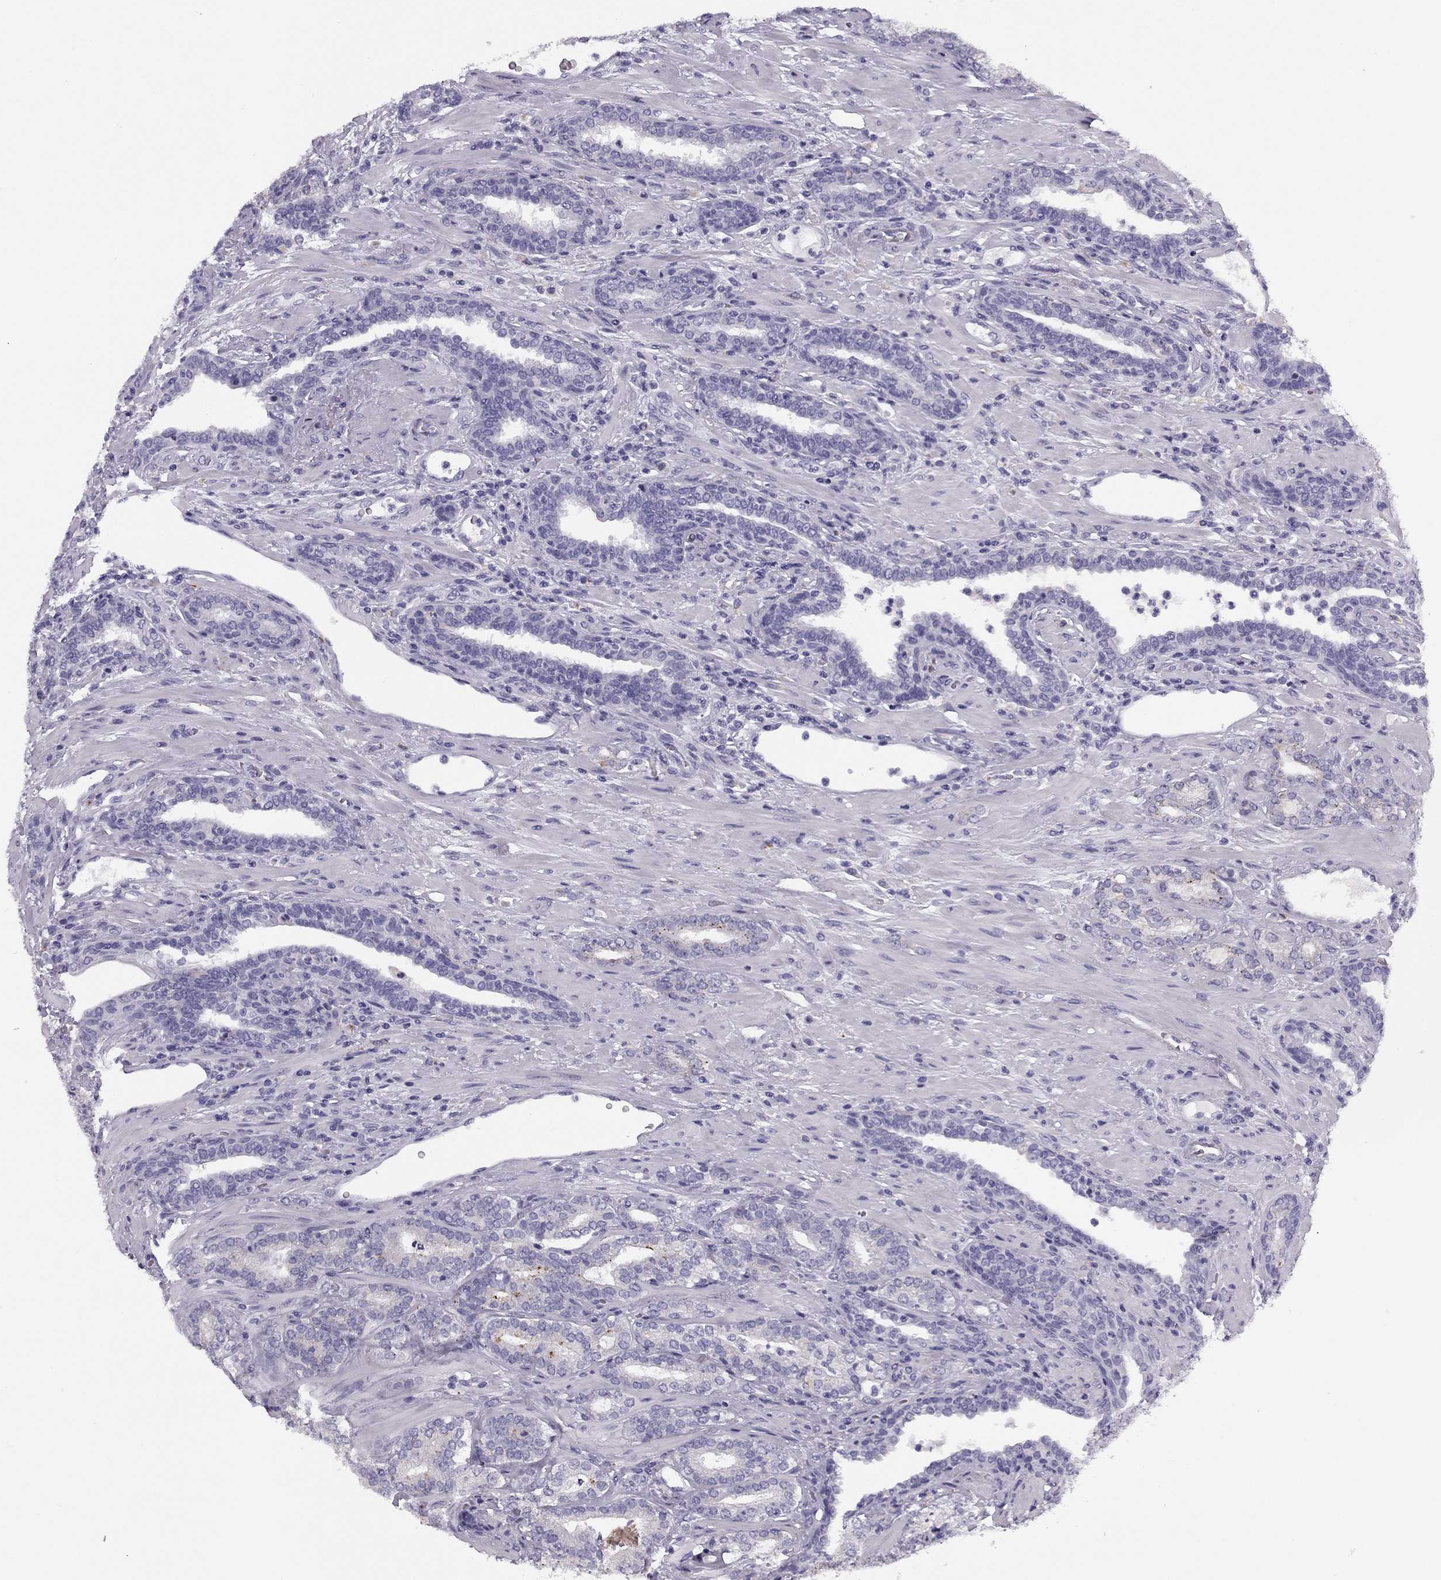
{"staining": {"intensity": "negative", "quantity": "none", "location": "none"}, "tissue": "prostate cancer", "cell_type": "Tumor cells", "image_type": "cancer", "snomed": [{"axis": "morphology", "description": "Adenocarcinoma, Low grade"}, {"axis": "topography", "description": "Prostate"}], "caption": "The immunohistochemistry photomicrograph has no significant positivity in tumor cells of adenocarcinoma (low-grade) (prostate) tissue.", "gene": "MC5R", "patient": {"sex": "male", "age": 61}}